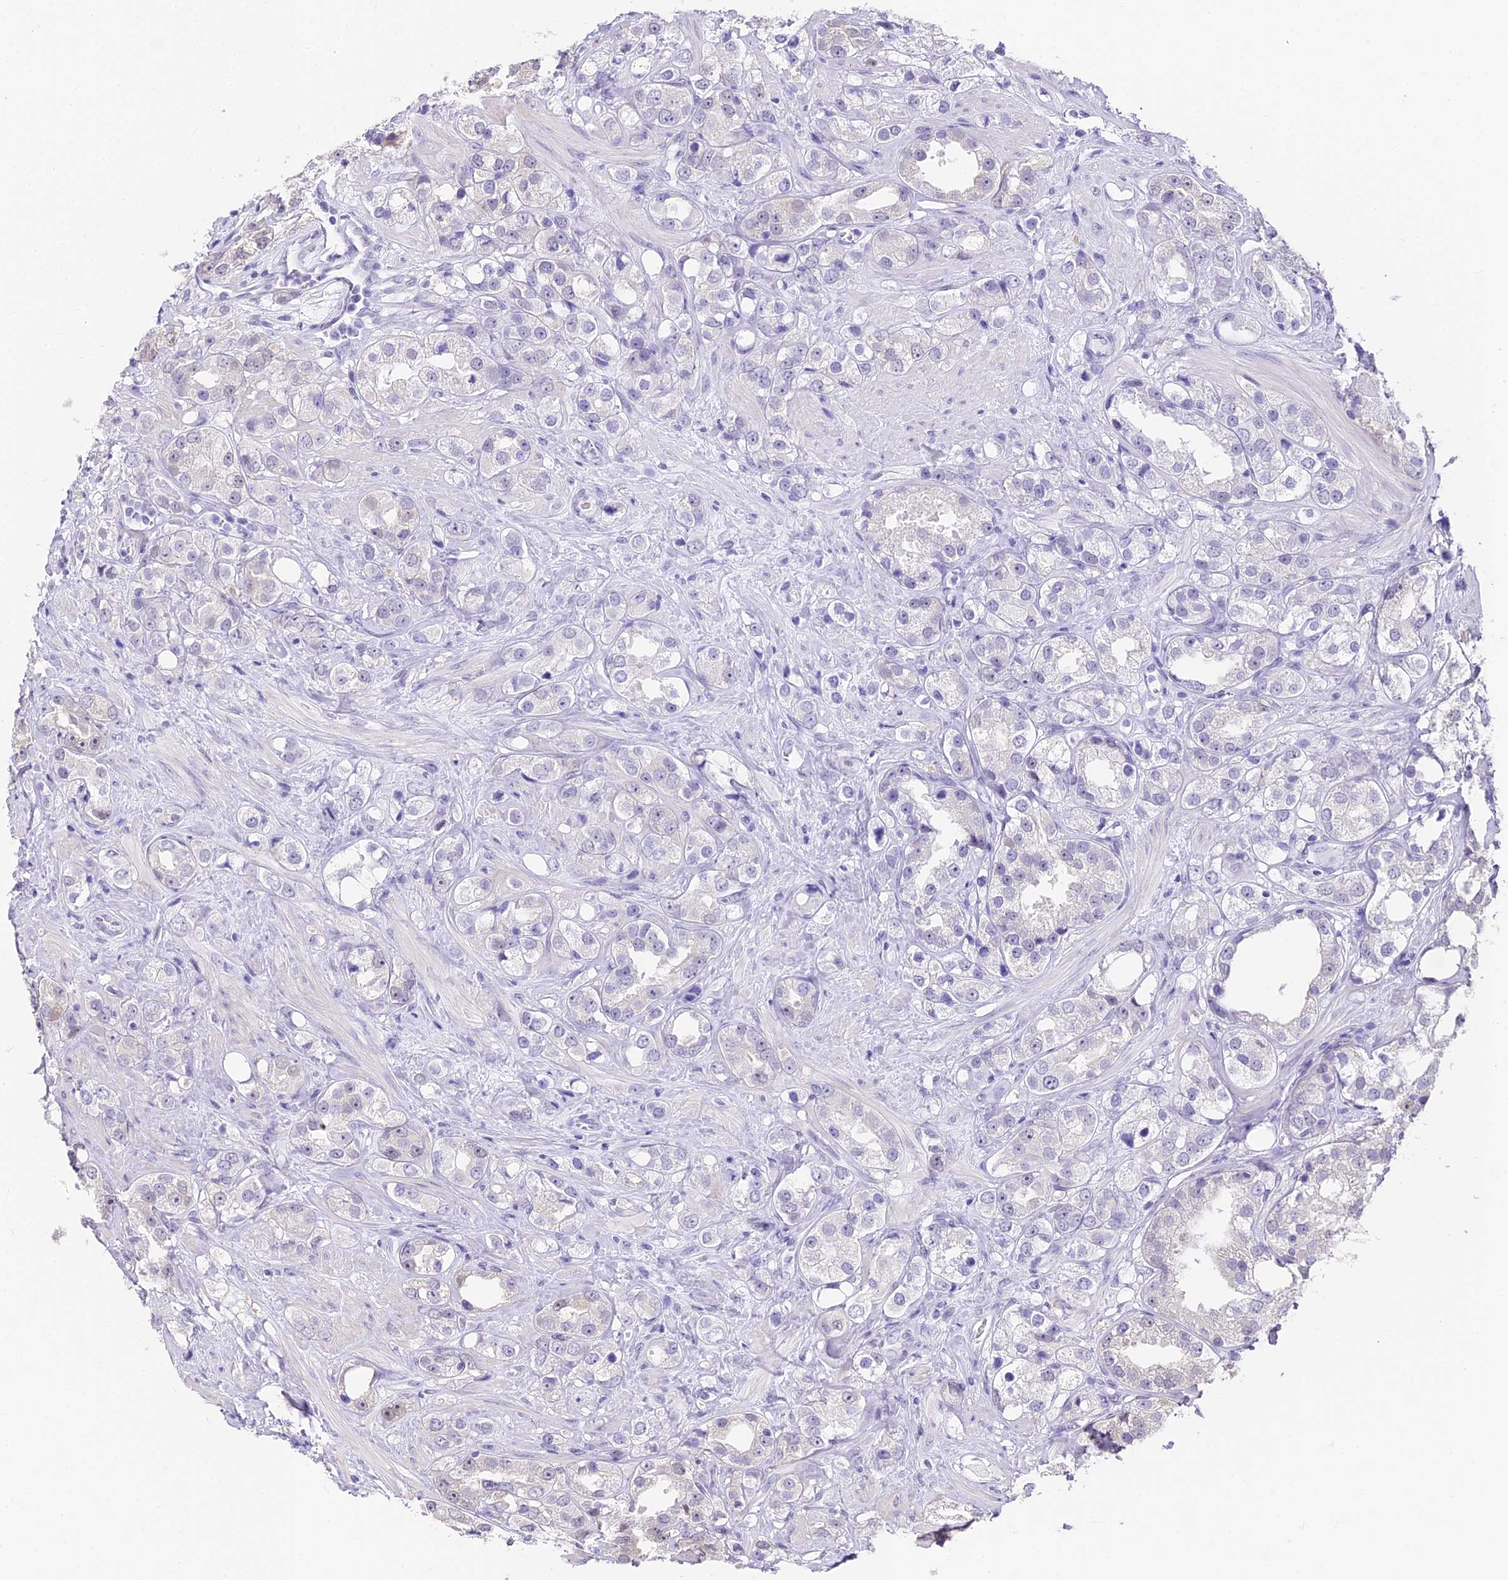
{"staining": {"intensity": "negative", "quantity": "none", "location": "none"}, "tissue": "prostate cancer", "cell_type": "Tumor cells", "image_type": "cancer", "snomed": [{"axis": "morphology", "description": "Adenocarcinoma, NOS"}, {"axis": "topography", "description": "Prostate"}], "caption": "The immunohistochemistry (IHC) image has no significant expression in tumor cells of prostate cancer (adenocarcinoma) tissue.", "gene": "ABHD14A-ACY1", "patient": {"sex": "male", "age": 79}}